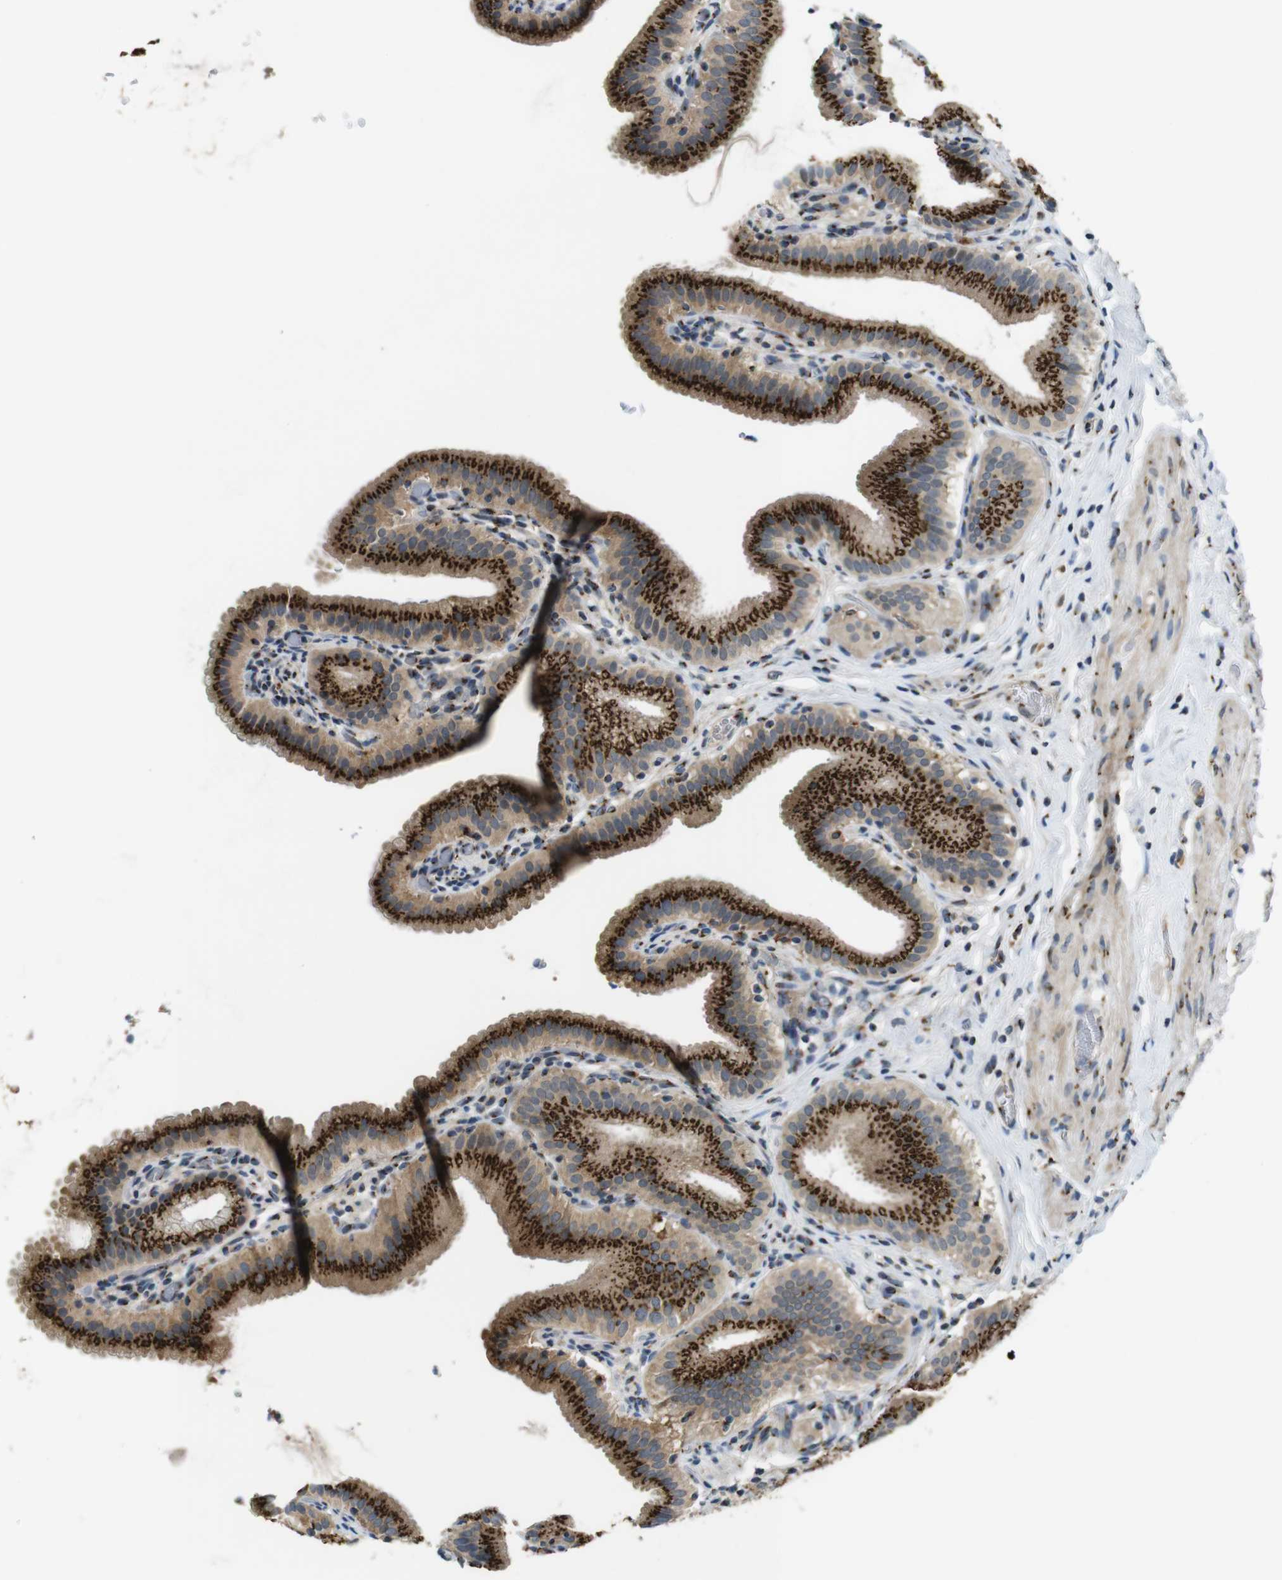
{"staining": {"intensity": "strong", "quantity": ">75%", "location": "cytoplasmic/membranous"}, "tissue": "gallbladder", "cell_type": "Glandular cells", "image_type": "normal", "snomed": [{"axis": "morphology", "description": "Normal tissue, NOS"}, {"axis": "topography", "description": "Gallbladder"}], "caption": "A photomicrograph of gallbladder stained for a protein demonstrates strong cytoplasmic/membranous brown staining in glandular cells.", "gene": "ZFPL1", "patient": {"sex": "male", "age": 54}}